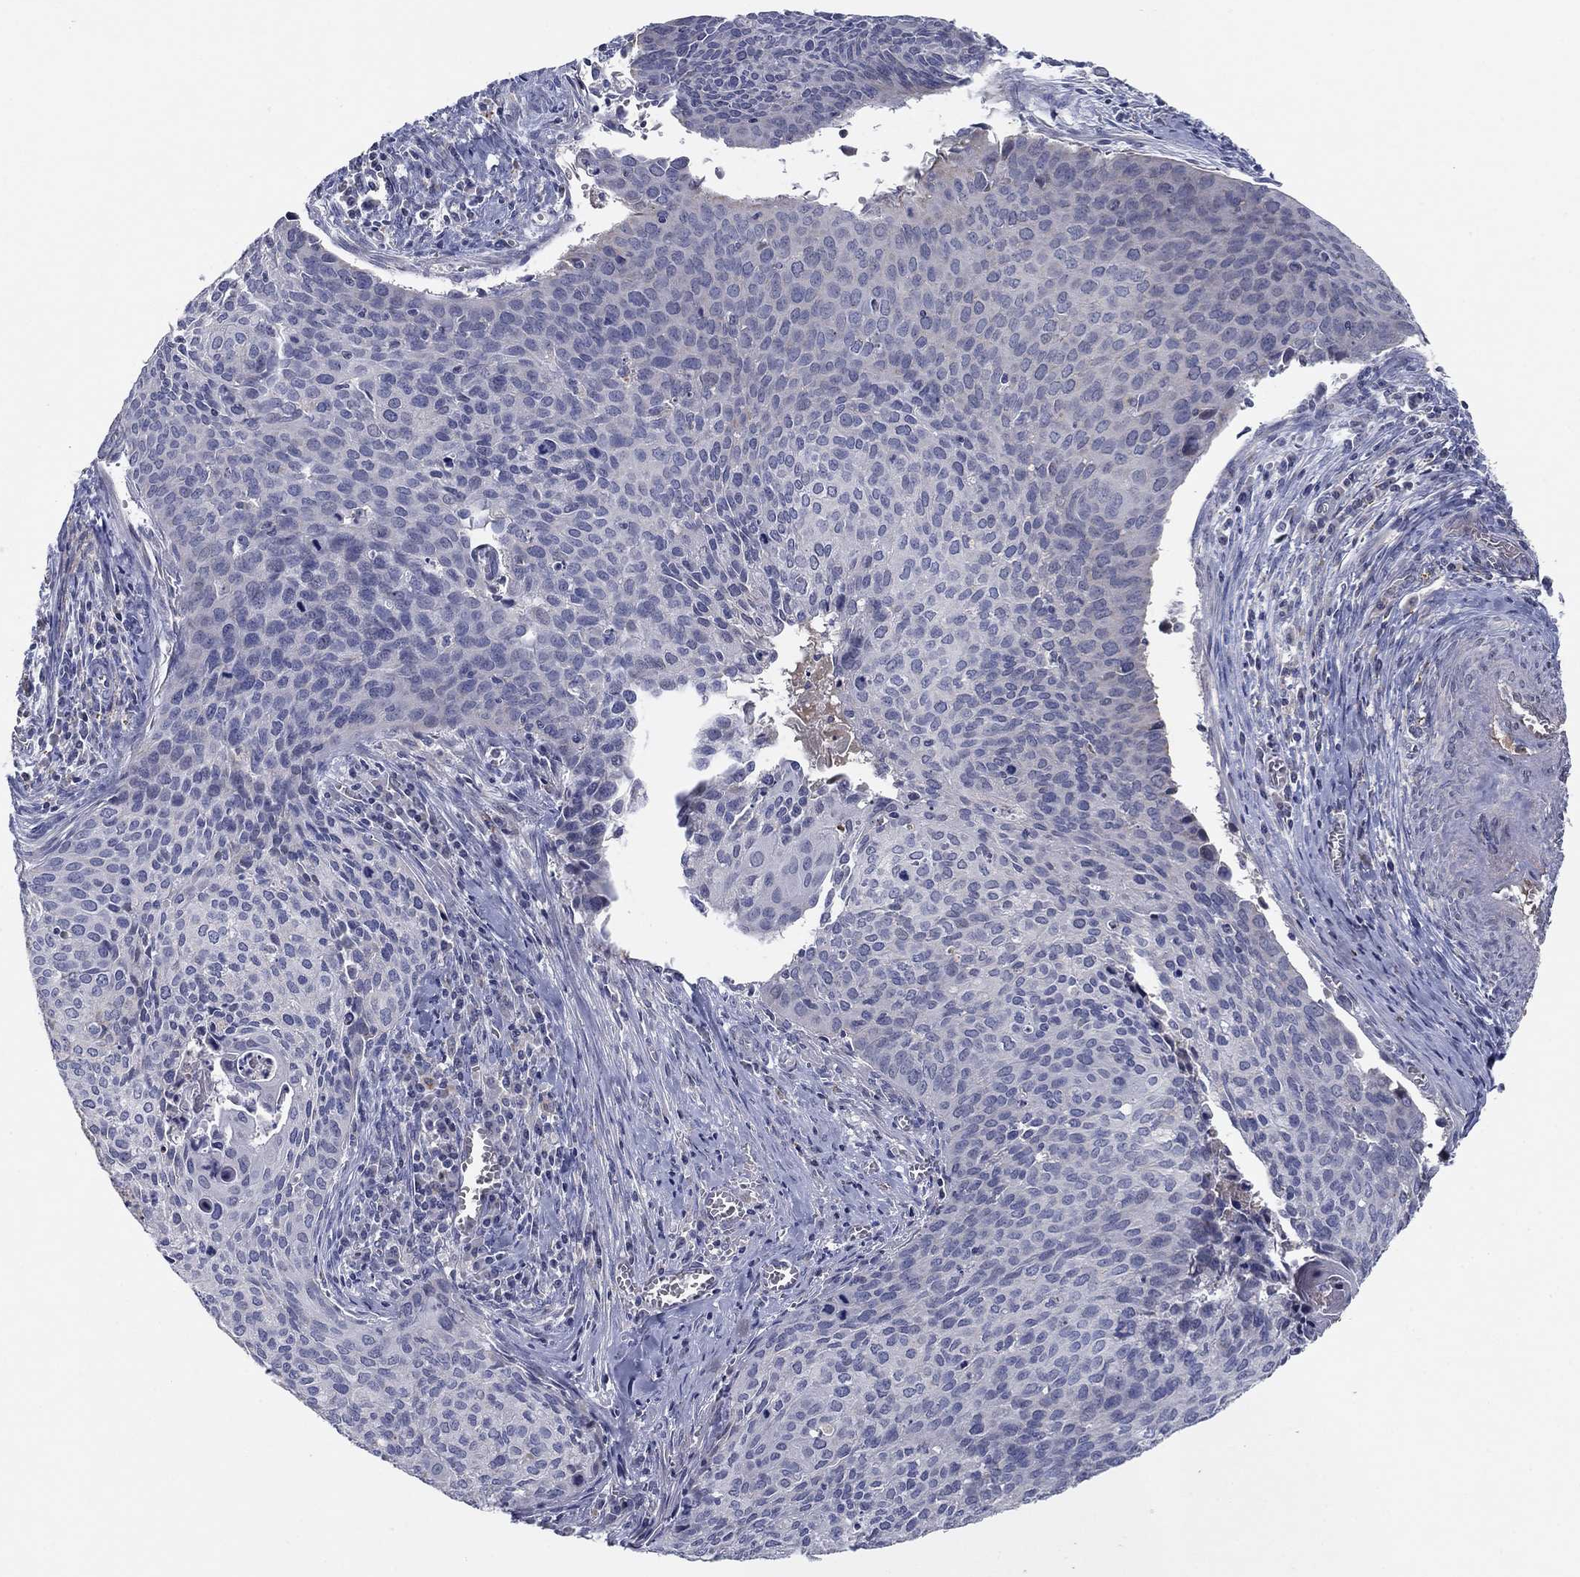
{"staining": {"intensity": "negative", "quantity": "none", "location": "none"}, "tissue": "cervical cancer", "cell_type": "Tumor cells", "image_type": "cancer", "snomed": [{"axis": "morphology", "description": "Squamous cell carcinoma, NOS"}, {"axis": "topography", "description": "Cervix"}], "caption": "IHC histopathology image of neoplastic tissue: cervical squamous cell carcinoma stained with DAB exhibits no significant protein expression in tumor cells.", "gene": "PTGDS", "patient": {"sex": "female", "age": 29}}